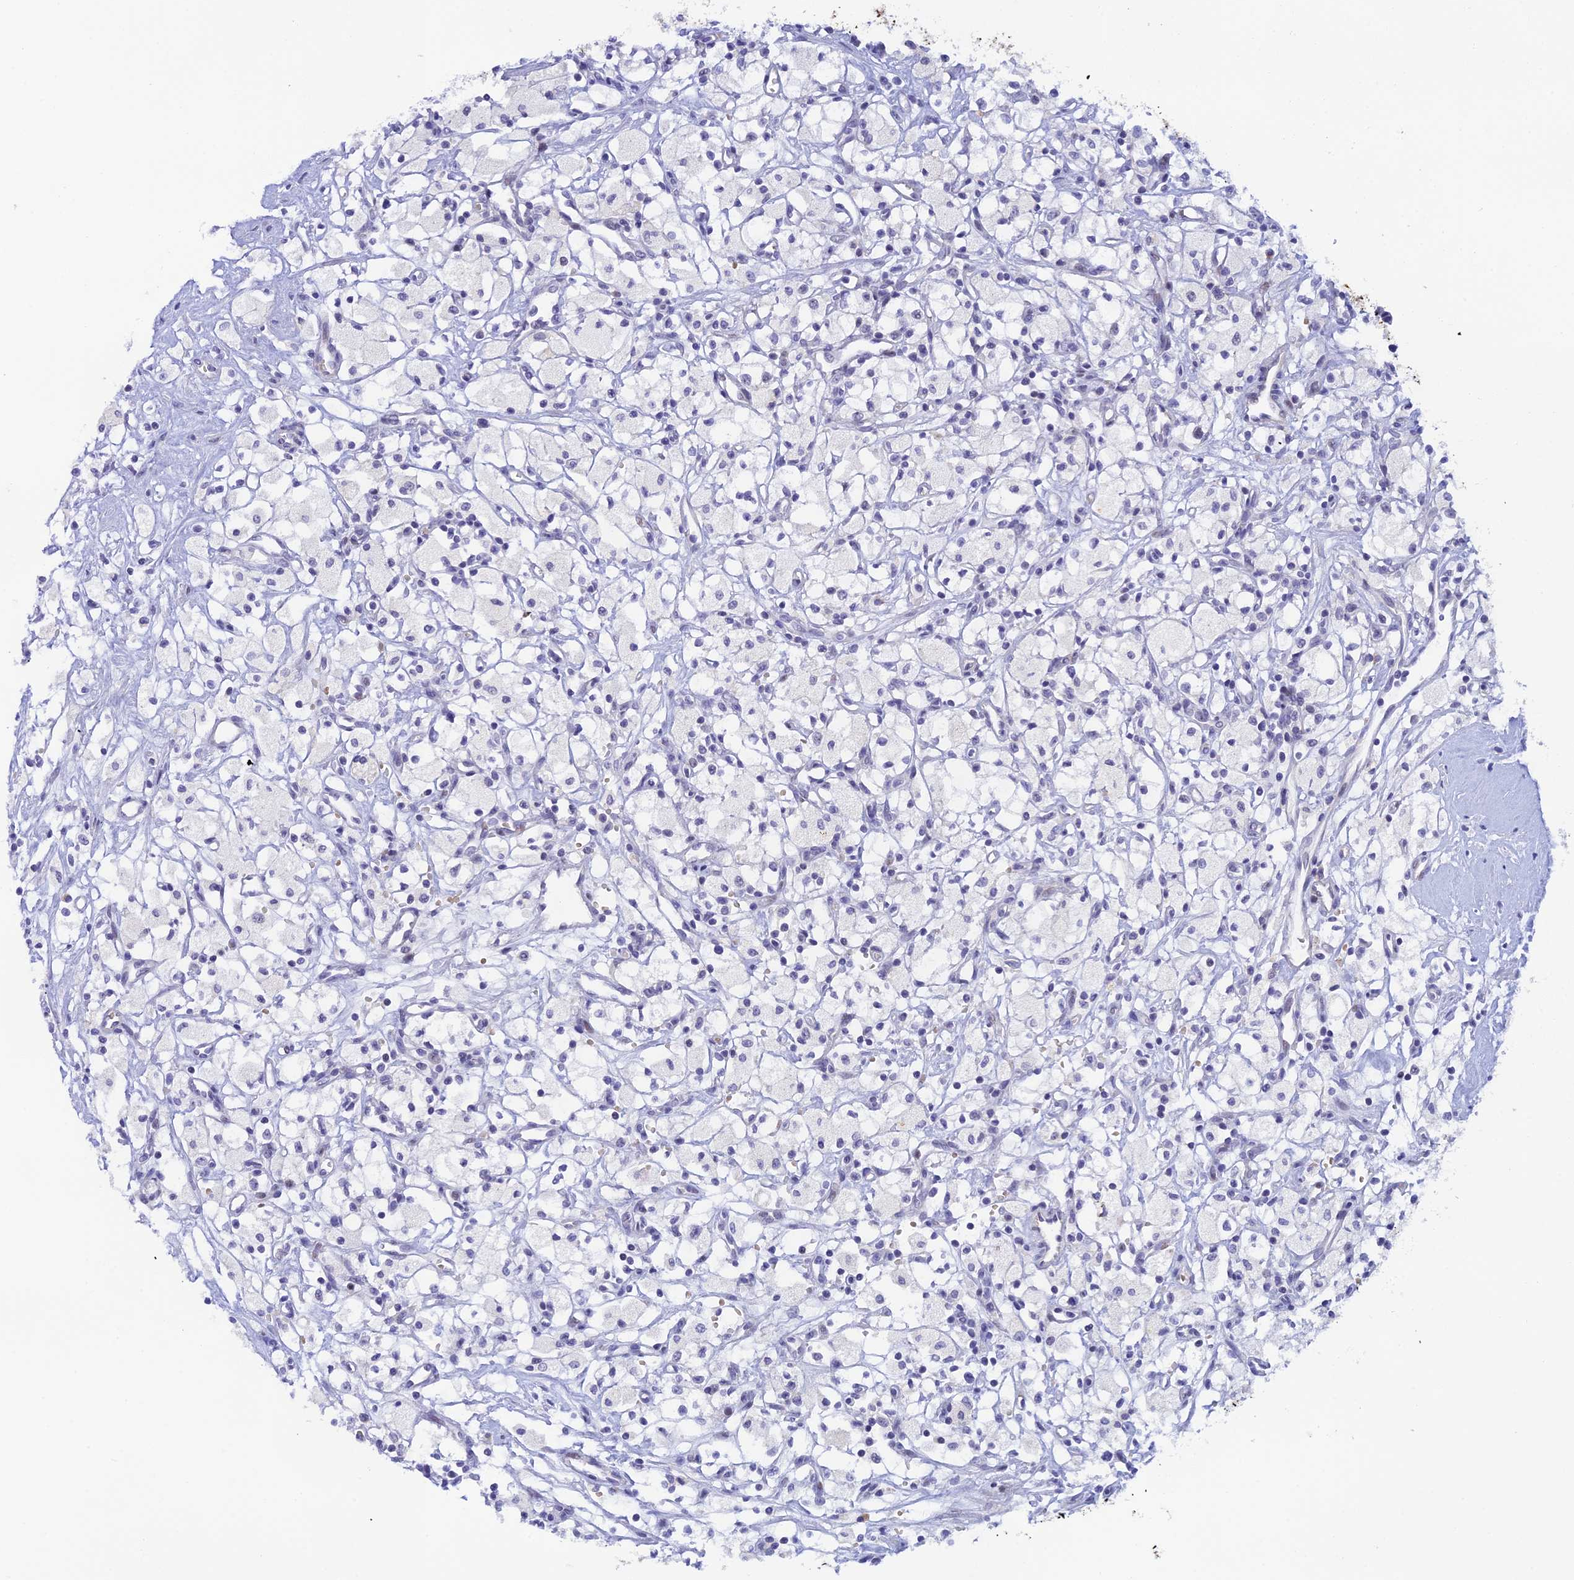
{"staining": {"intensity": "negative", "quantity": "none", "location": "none"}, "tissue": "renal cancer", "cell_type": "Tumor cells", "image_type": "cancer", "snomed": [{"axis": "morphology", "description": "Adenocarcinoma, NOS"}, {"axis": "topography", "description": "Kidney"}], "caption": "Immunohistochemistry (IHC) of human renal cancer (adenocarcinoma) demonstrates no staining in tumor cells. (Stains: DAB (3,3'-diaminobenzidine) IHC with hematoxylin counter stain, Microscopy: brightfield microscopy at high magnification).", "gene": "RASGEF1B", "patient": {"sex": "male", "age": 59}}